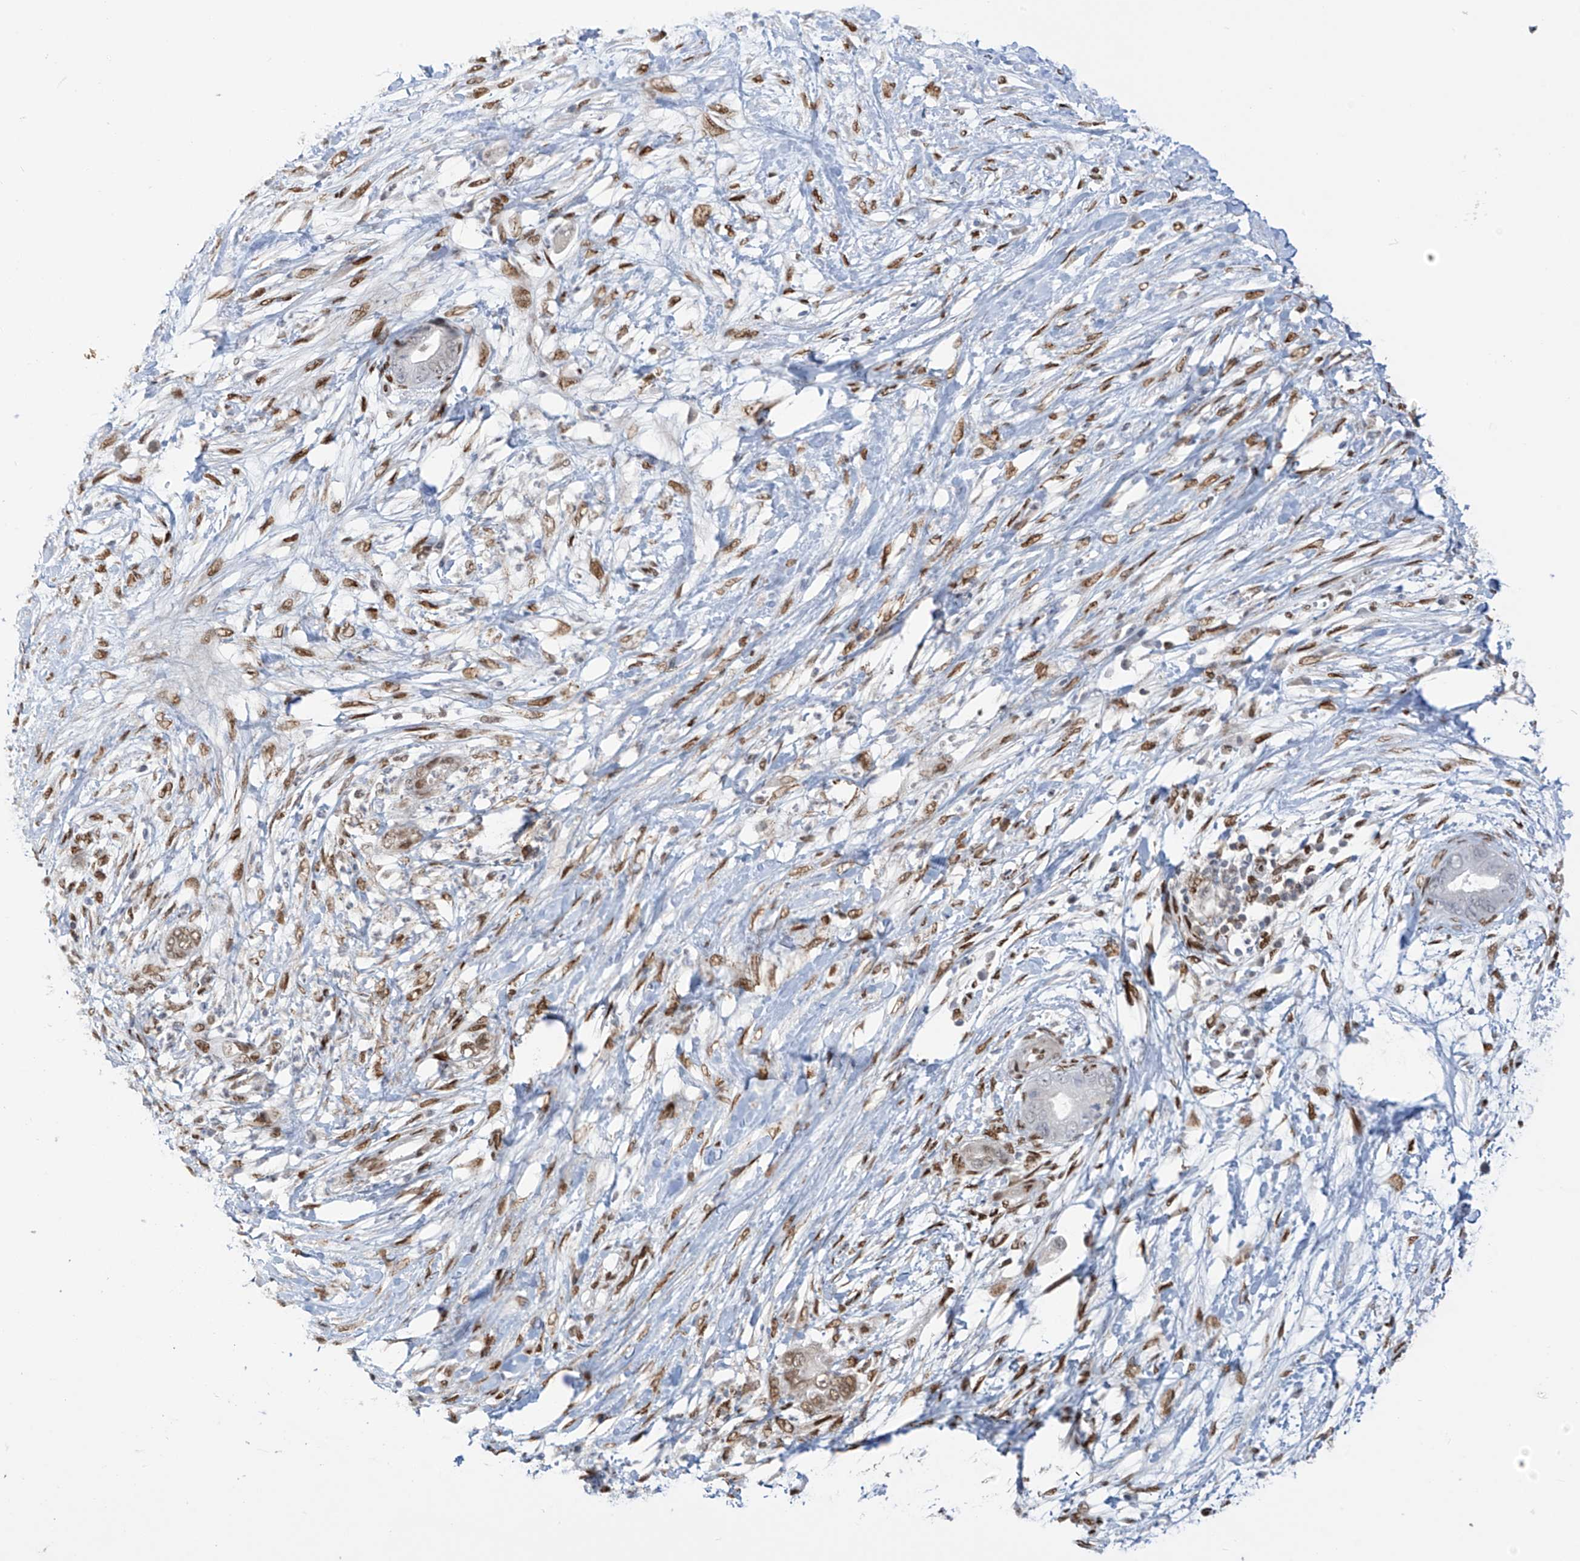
{"staining": {"intensity": "weak", "quantity": "<25%", "location": "nuclear"}, "tissue": "pancreatic cancer", "cell_type": "Tumor cells", "image_type": "cancer", "snomed": [{"axis": "morphology", "description": "Adenocarcinoma, NOS"}, {"axis": "topography", "description": "Pancreas"}], "caption": "Tumor cells show no significant staining in adenocarcinoma (pancreatic).", "gene": "PM20D2", "patient": {"sex": "male", "age": 75}}